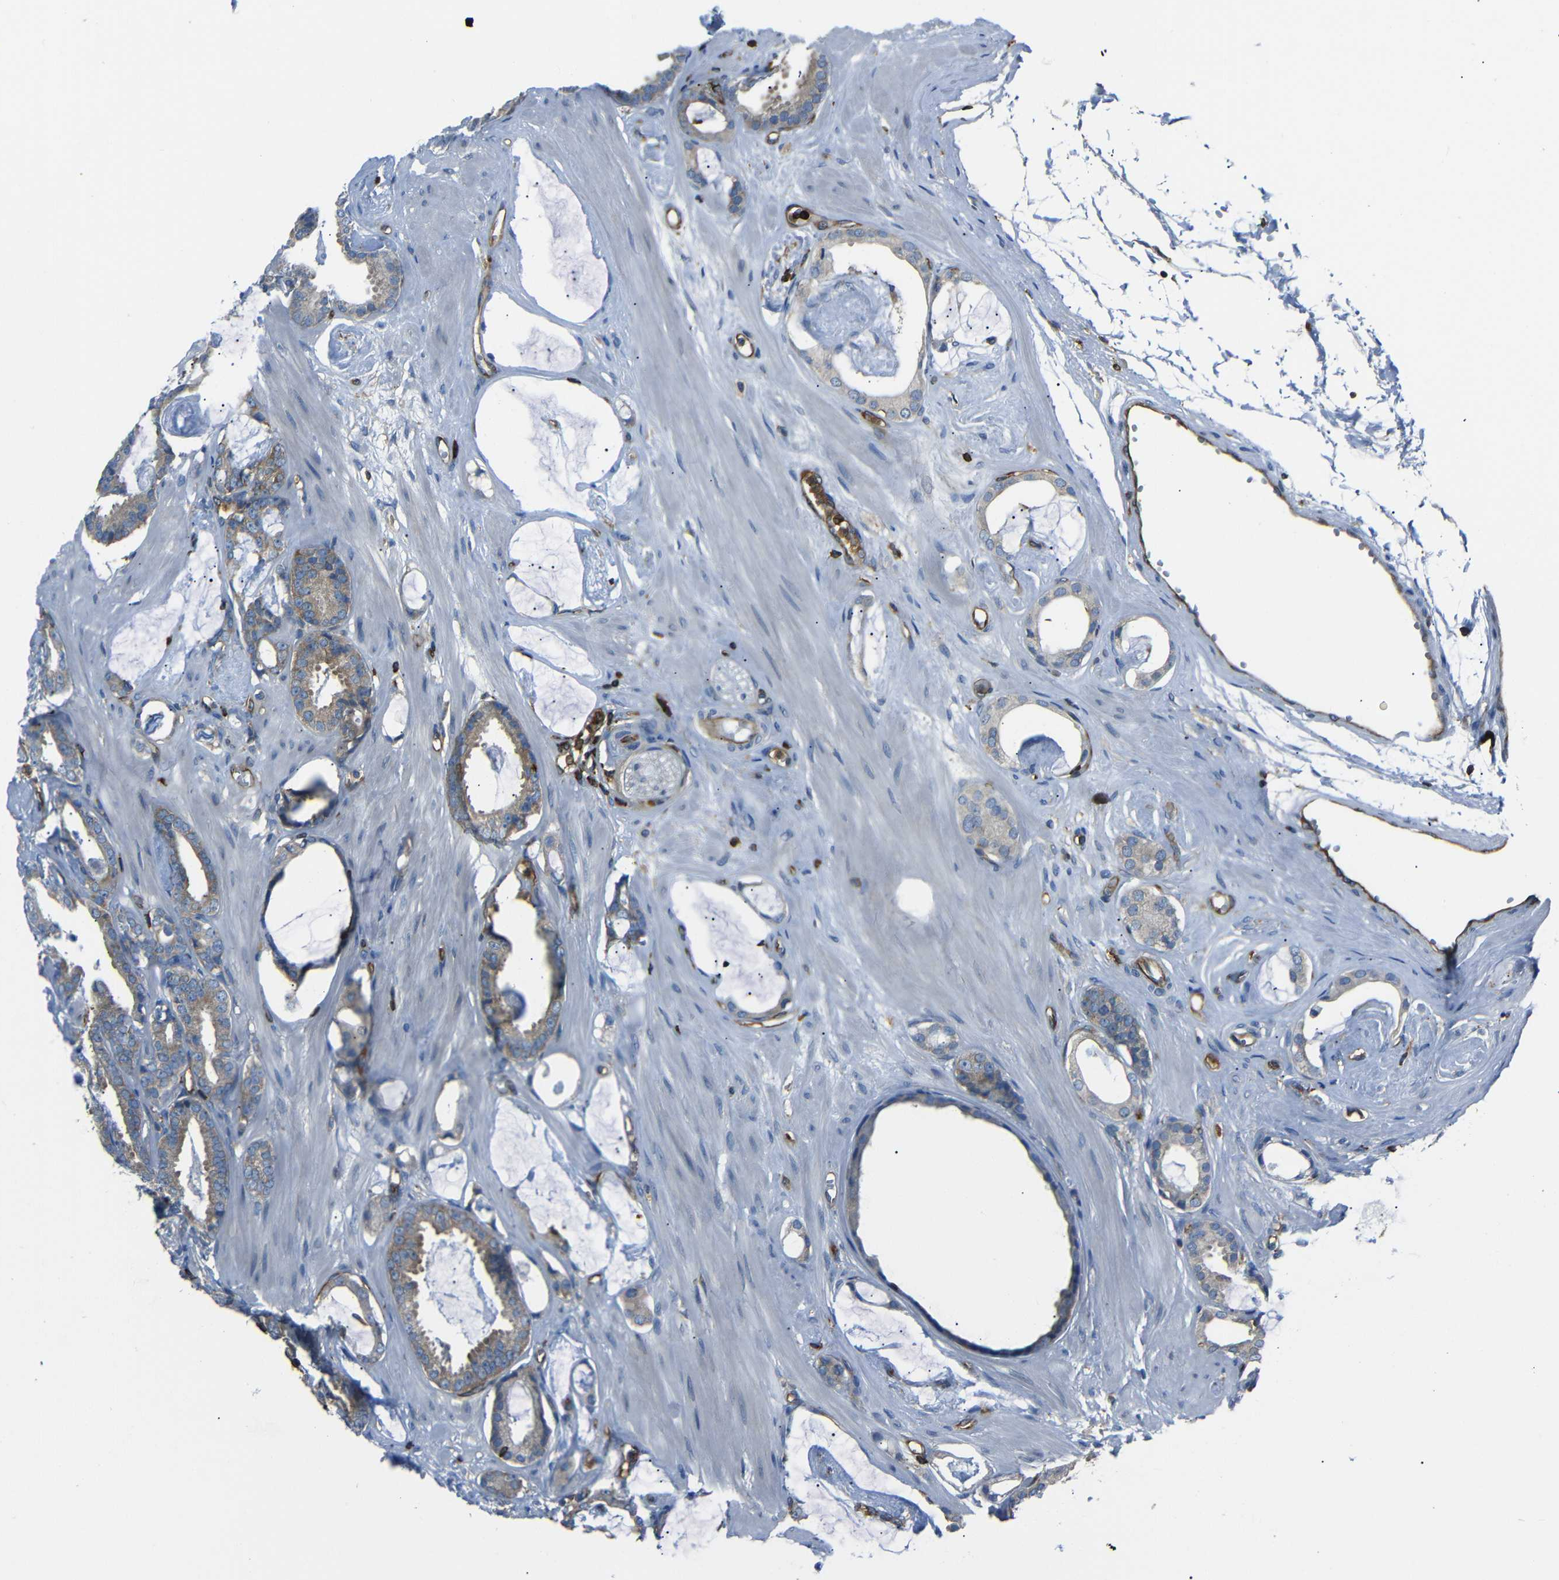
{"staining": {"intensity": "moderate", "quantity": ">75%", "location": "cytoplasmic/membranous"}, "tissue": "prostate cancer", "cell_type": "Tumor cells", "image_type": "cancer", "snomed": [{"axis": "morphology", "description": "Adenocarcinoma, Low grade"}, {"axis": "topography", "description": "Prostate"}], "caption": "This photomicrograph shows prostate cancer (low-grade adenocarcinoma) stained with IHC to label a protein in brown. The cytoplasmic/membranous of tumor cells show moderate positivity for the protein. Nuclei are counter-stained blue.", "gene": "ARHGEF1", "patient": {"sex": "male", "age": 53}}